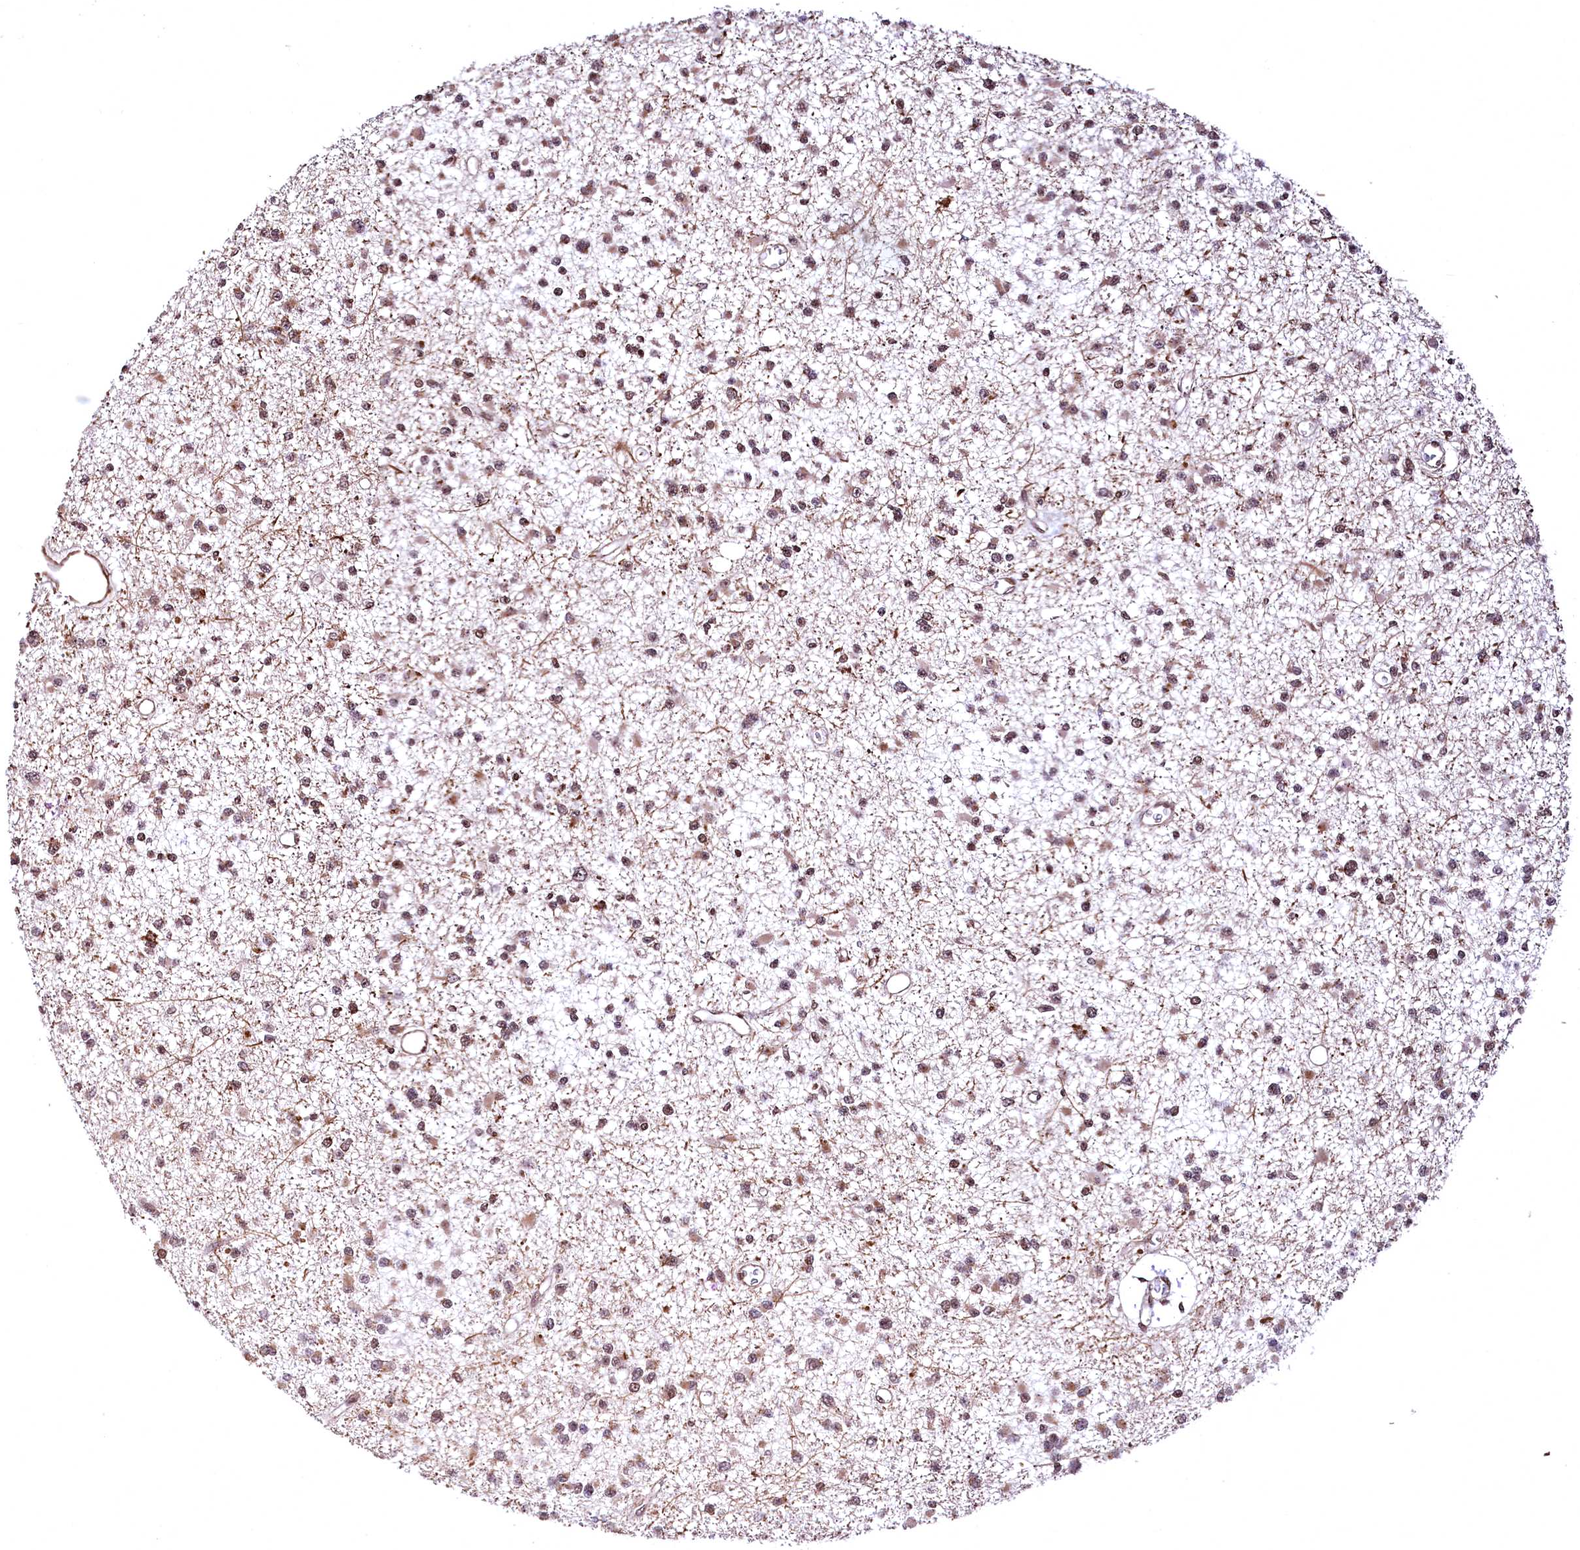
{"staining": {"intensity": "weak", "quantity": ">75%", "location": "cytoplasmic/membranous,nuclear"}, "tissue": "glioma", "cell_type": "Tumor cells", "image_type": "cancer", "snomed": [{"axis": "morphology", "description": "Glioma, malignant, Low grade"}, {"axis": "topography", "description": "Brain"}], "caption": "Immunohistochemical staining of malignant glioma (low-grade) exhibits low levels of weak cytoplasmic/membranous and nuclear expression in about >75% of tumor cells. (Brightfield microscopy of DAB IHC at high magnification).", "gene": "PDS5B", "patient": {"sex": "female", "age": 22}}